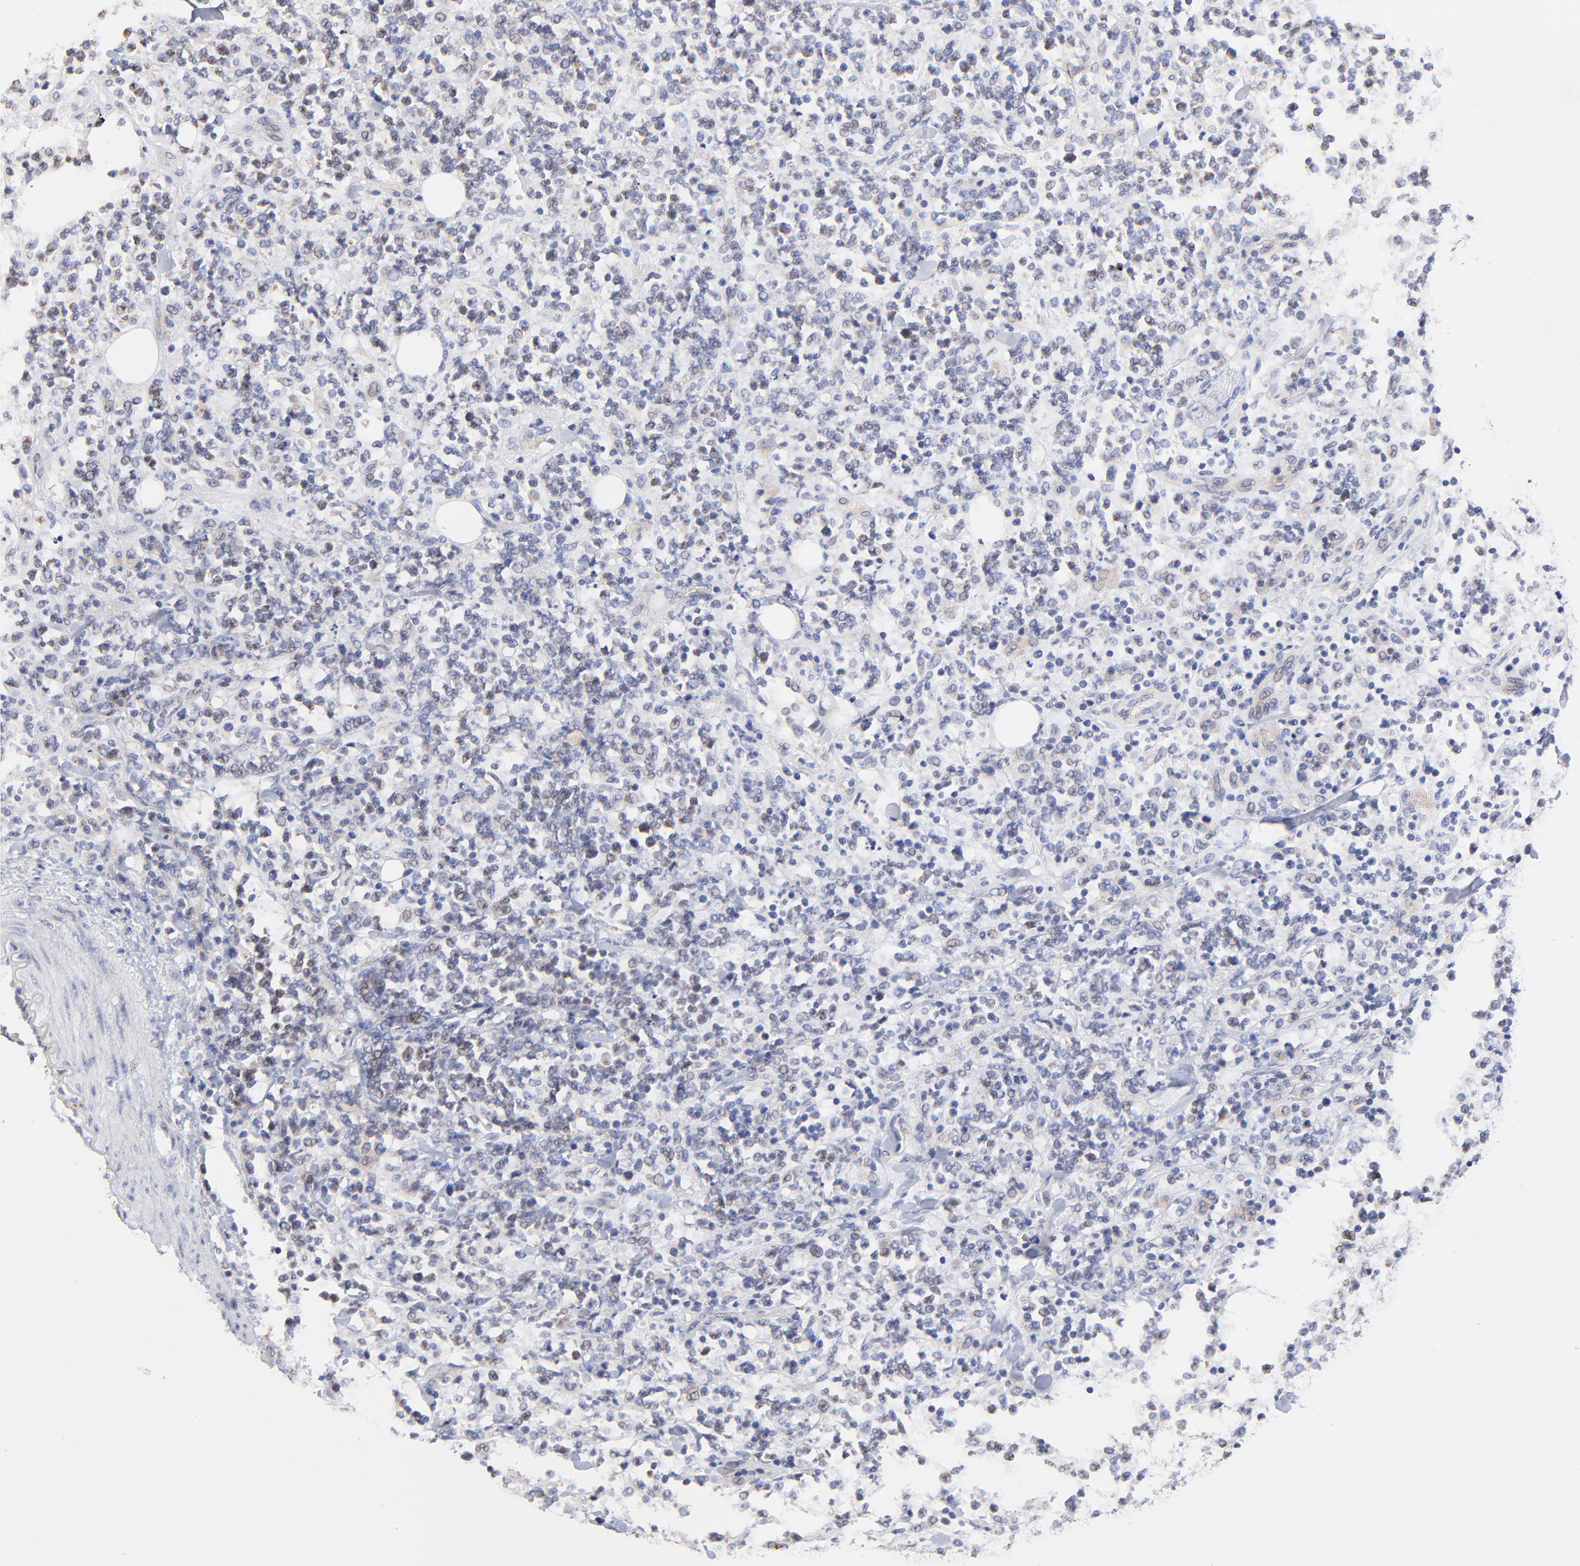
{"staining": {"intensity": "weak", "quantity": "<25%", "location": "cytoplasmic/membranous"}, "tissue": "lymphoma", "cell_type": "Tumor cells", "image_type": "cancer", "snomed": [{"axis": "morphology", "description": "Malignant lymphoma, non-Hodgkin's type, High grade"}, {"axis": "topography", "description": "Soft tissue"}], "caption": "DAB (3,3'-diaminobenzidine) immunohistochemical staining of malignant lymphoma, non-Hodgkin's type (high-grade) demonstrates no significant positivity in tumor cells.", "gene": "PTK7", "patient": {"sex": "male", "age": 18}}